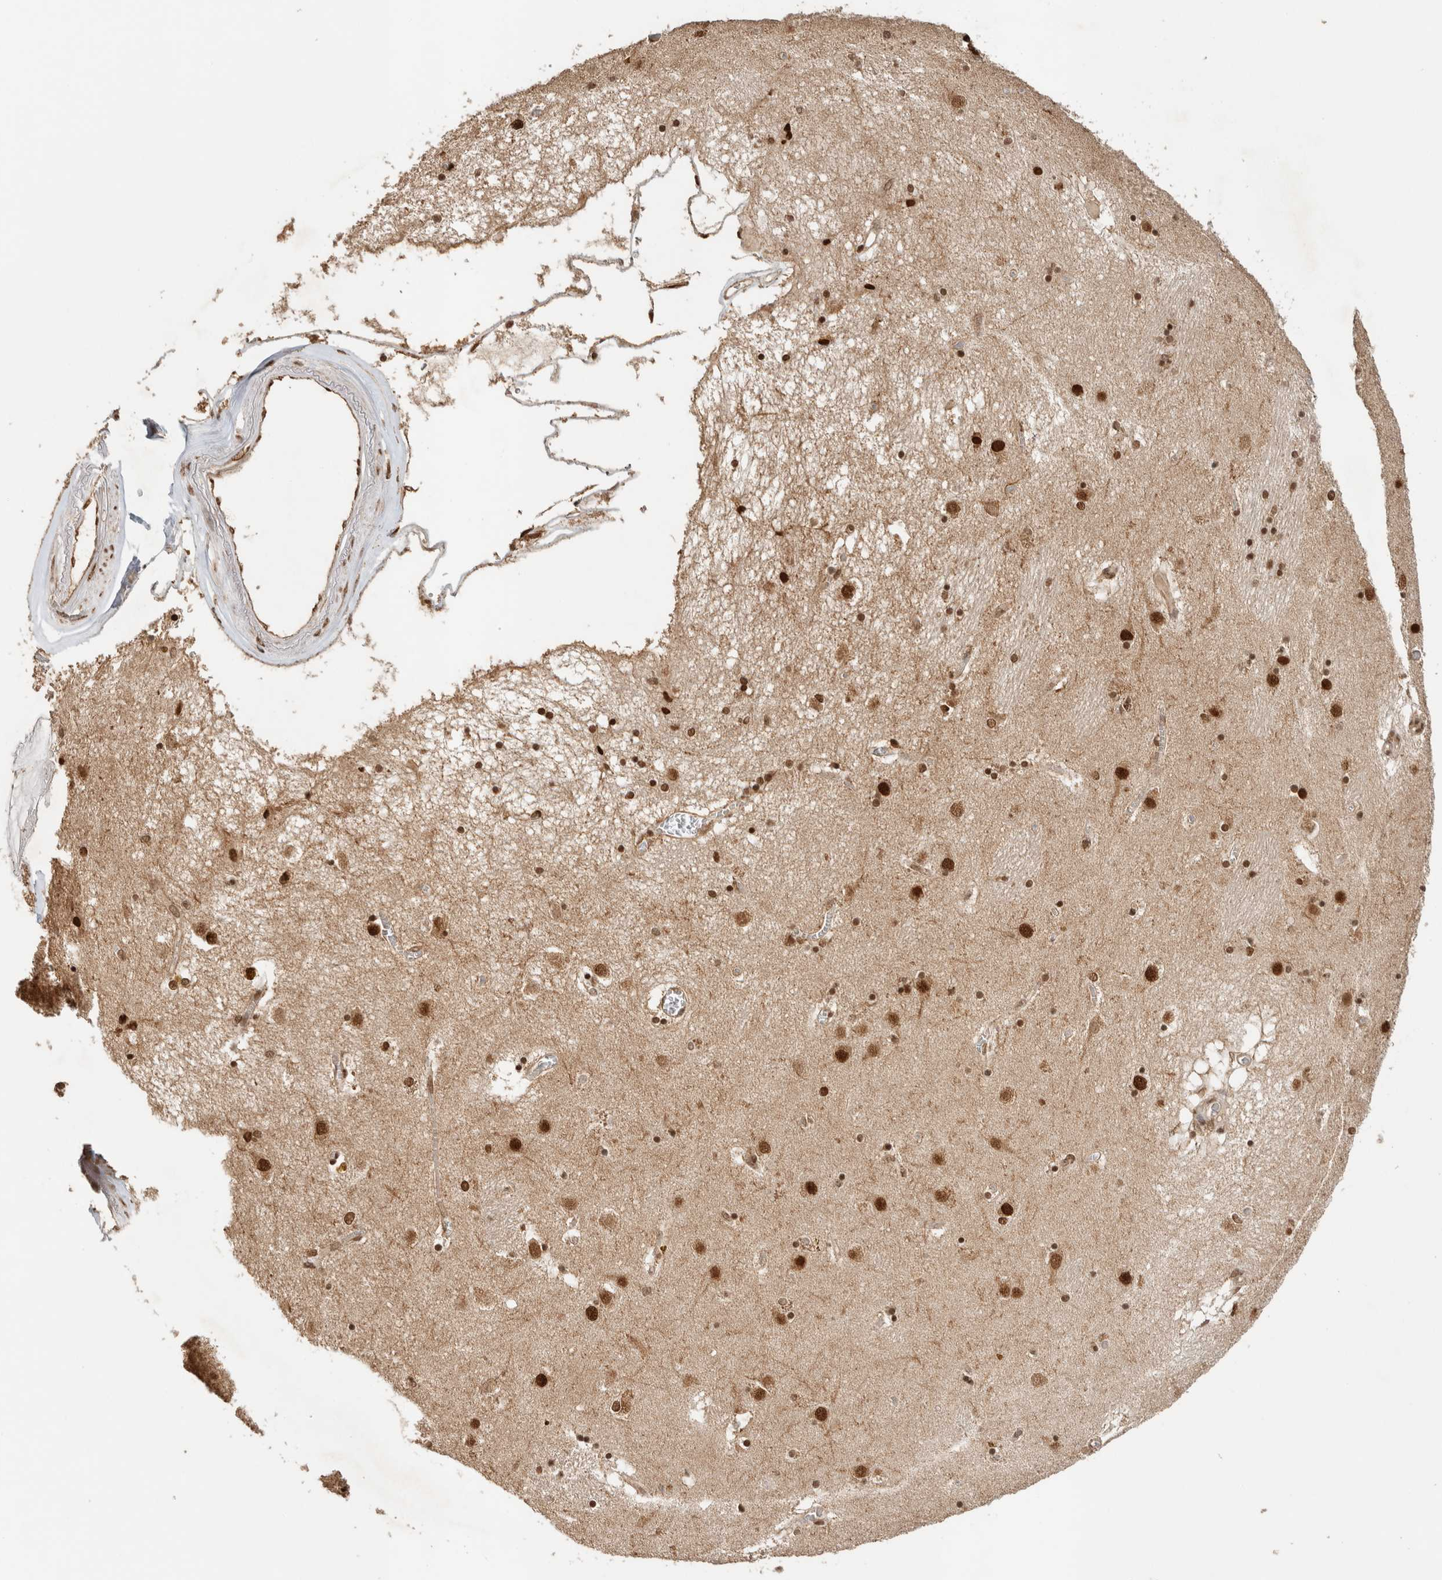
{"staining": {"intensity": "strong", "quantity": ">75%", "location": "nuclear"}, "tissue": "caudate", "cell_type": "Glial cells", "image_type": "normal", "snomed": [{"axis": "morphology", "description": "Normal tissue, NOS"}, {"axis": "topography", "description": "Lateral ventricle wall"}], "caption": "Immunohistochemistry (IHC) (DAB (3,3'-diaminobenzidine)) staining of normal human caudate reveals strong nuclear protein staining in approximately >75% of glial cells.", "gene": "C1orf21", "patient": {"sex": "male", "age": 70}}